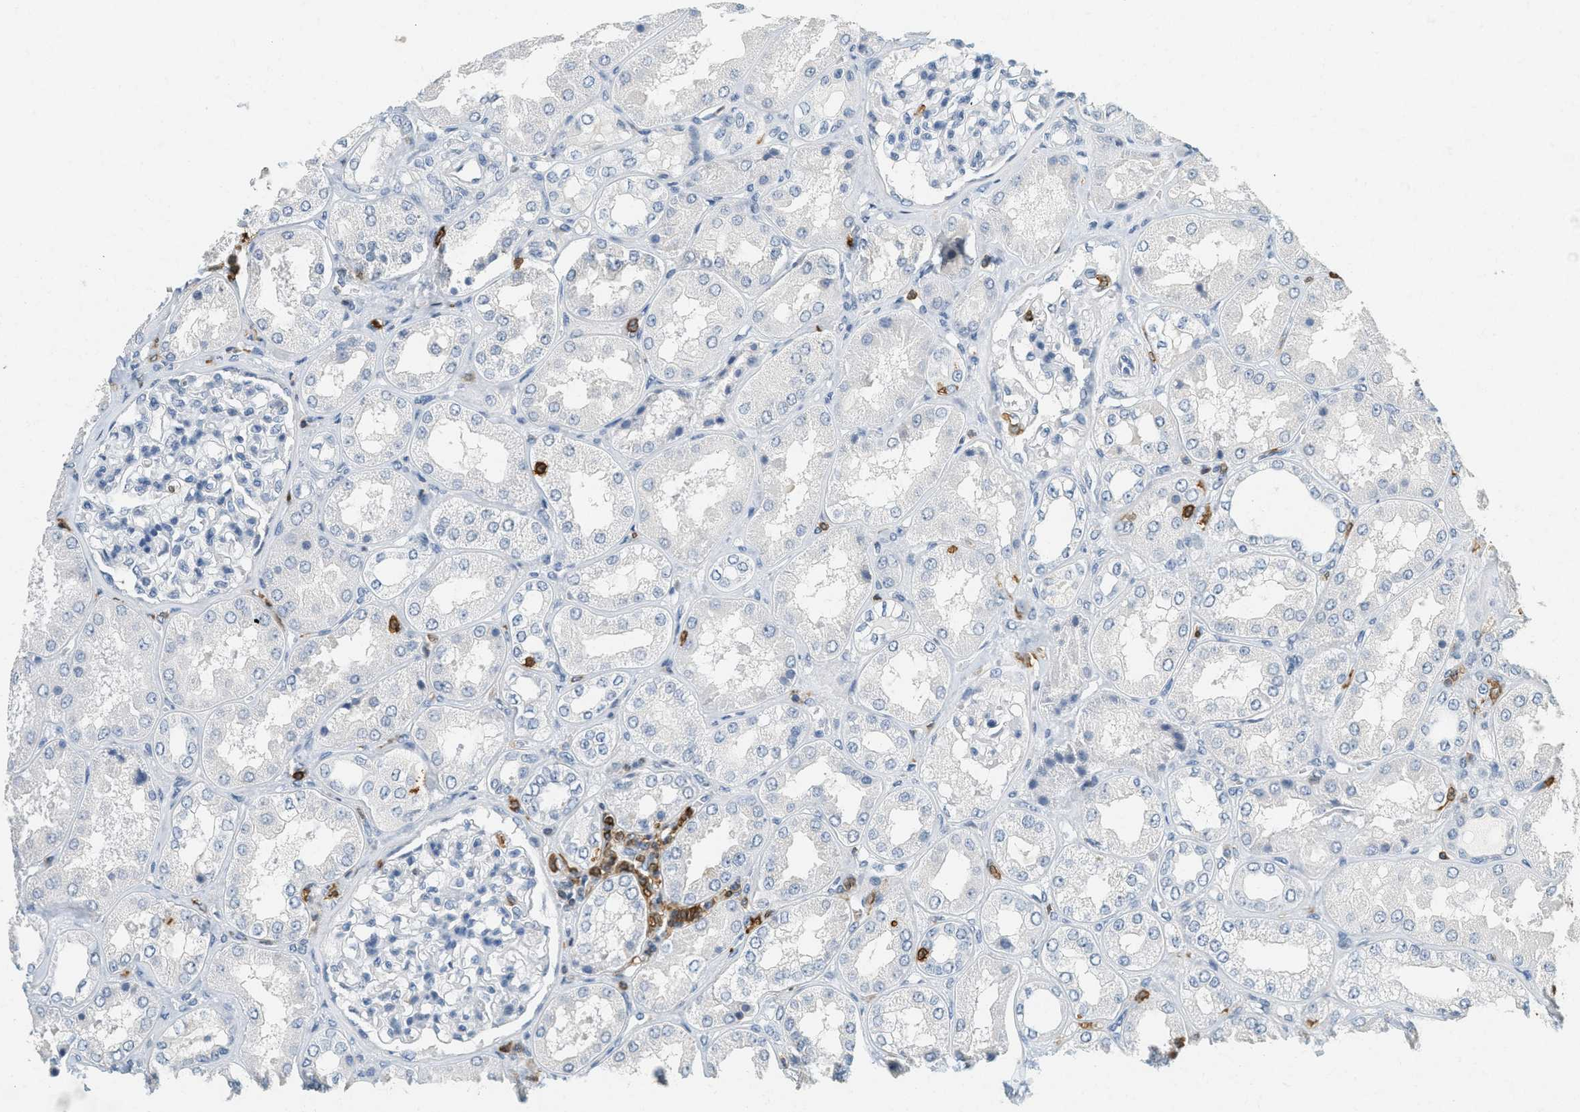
{"staining": {"intensity": "negative", "quantity": "none", "location": "none"}, "tissue": "kidney", "cell_type": "Cells in glomeruli", "image_type": "normal", "snomed": [{"axis": "morphology", "description": "Normal tissue, NOS"}, {"axis": "topography", "description": "Kidney"}], "caption": "Immunohistochemistry (IHC) micrograph of normal human kidney stained for a protein (brown), which shows no staining in cells in glomeruli.", "gene": "LSP1", "patient": {"sex": "female", "age": 56}}